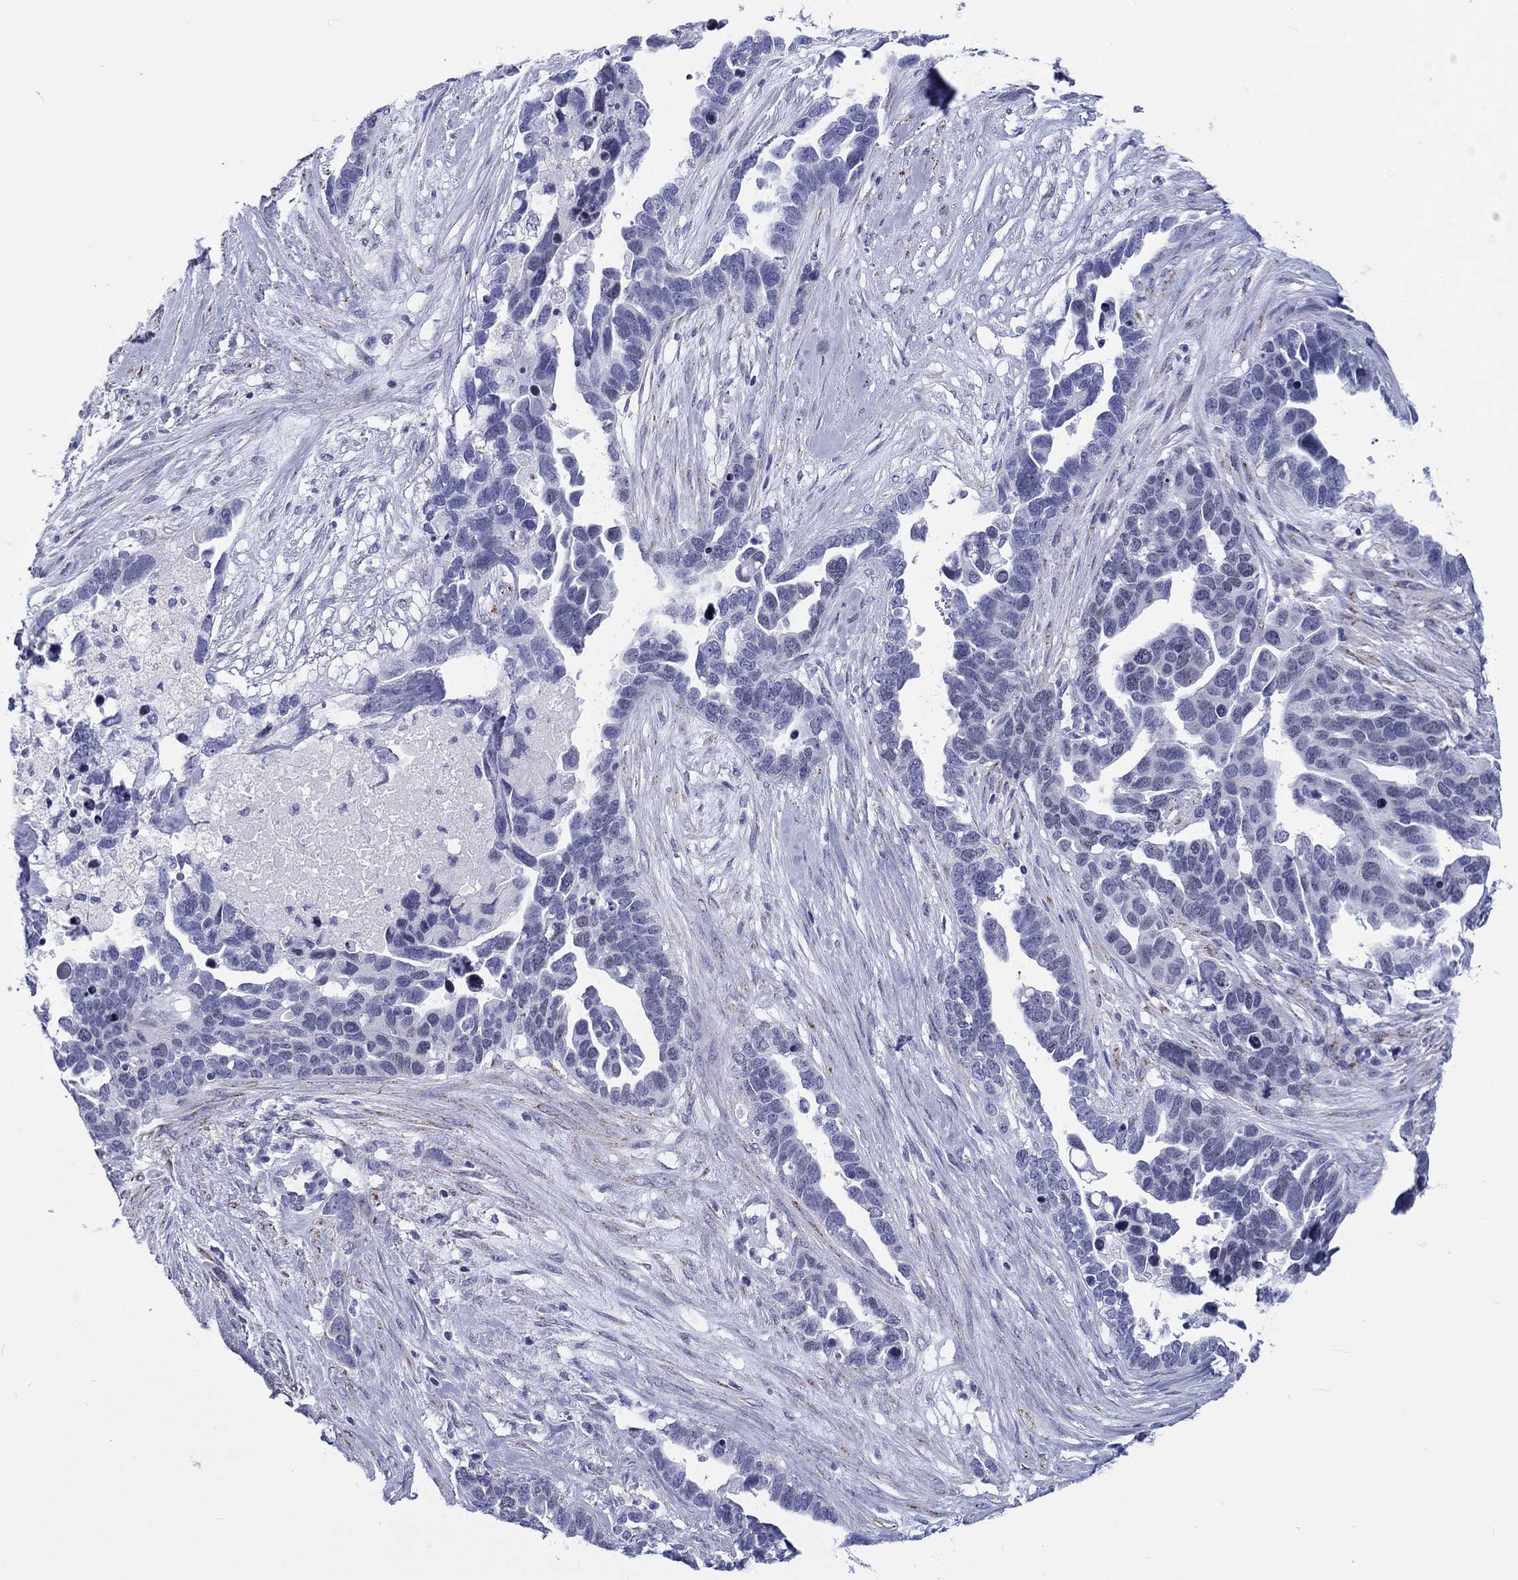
{"staining": {"intensity": "negative", "quantity": "none", "location": "none"}, "tissue": "ovarian cancer", "cell_type": "Tumor cells", "image_type": "cancer", "snomed": [{"axis": "morphology", "description": "Cystadenocarcinoma, serous, NOS"}, {"axis": "topography", "description": "Ovary"}], "caption": "A micrograph of ovarian serous cystadenocarcinoma stained for a protein shows no brown staining in tumor cells. The staining was performed using DAB (3,3'-diaminobenzidine) to visualize the protein expression in brown, while the nuclei were stained in blue with hematoxylin (Magnification: 20x).", "gene": "H1-1", "patient": {"sex": "female", "age": 54}}